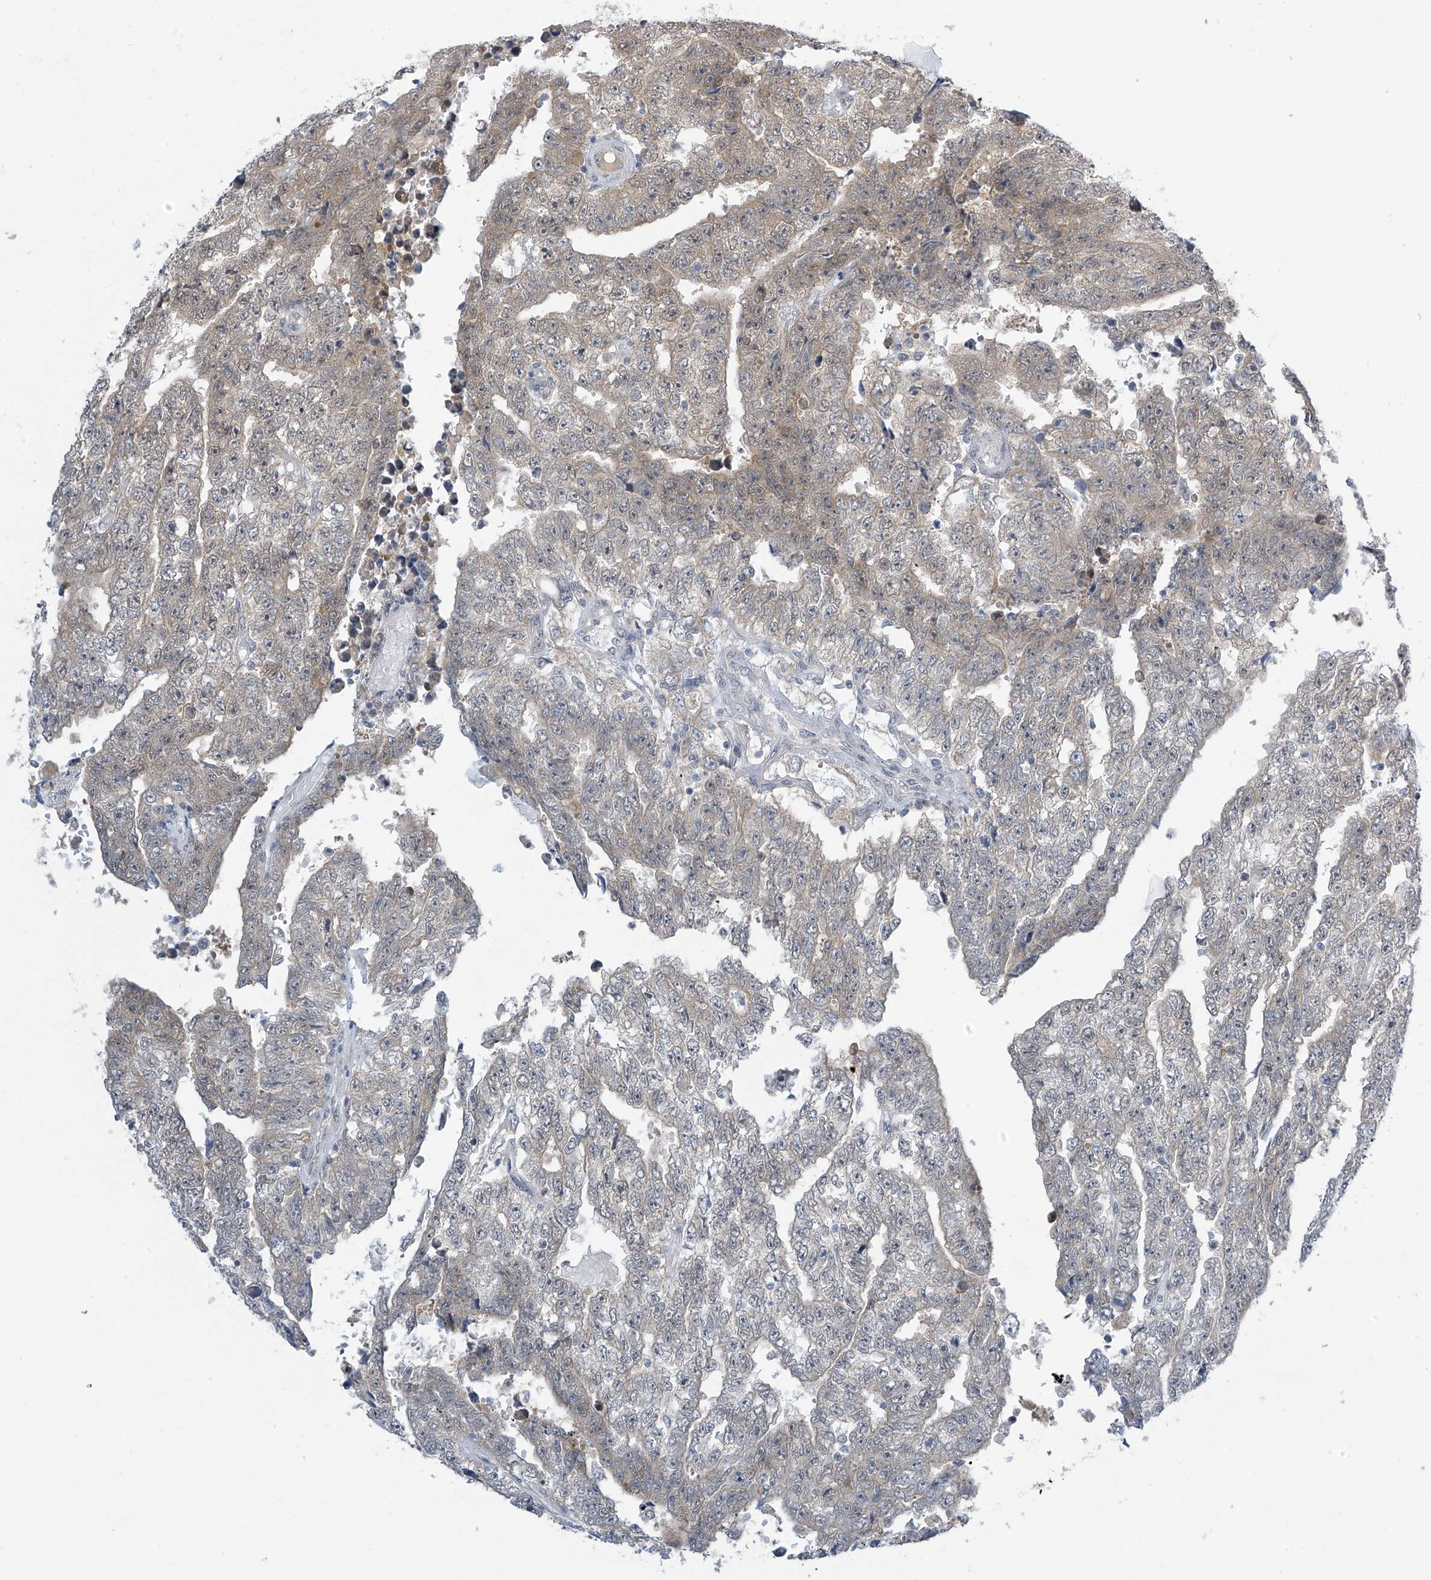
{"staining": {"intensity": "weak", "quantity": "<25%", "location": "cytoplasmic/membranous"}, "tissue": "testis cancer", "cell_type": "Tumor cells", "image_type": "cancer", "snomed": [{"axis": "morphology", "description": "Carcinoma, Embryonal, NOS"}, {"axis": "topography", "description": "Testis"}], "caption": "Human testis cancer stained for a protein using IHC displays no expression in tumor cells.", "gene": "APLF", "patient": {"sex": "male", "age": 25}}